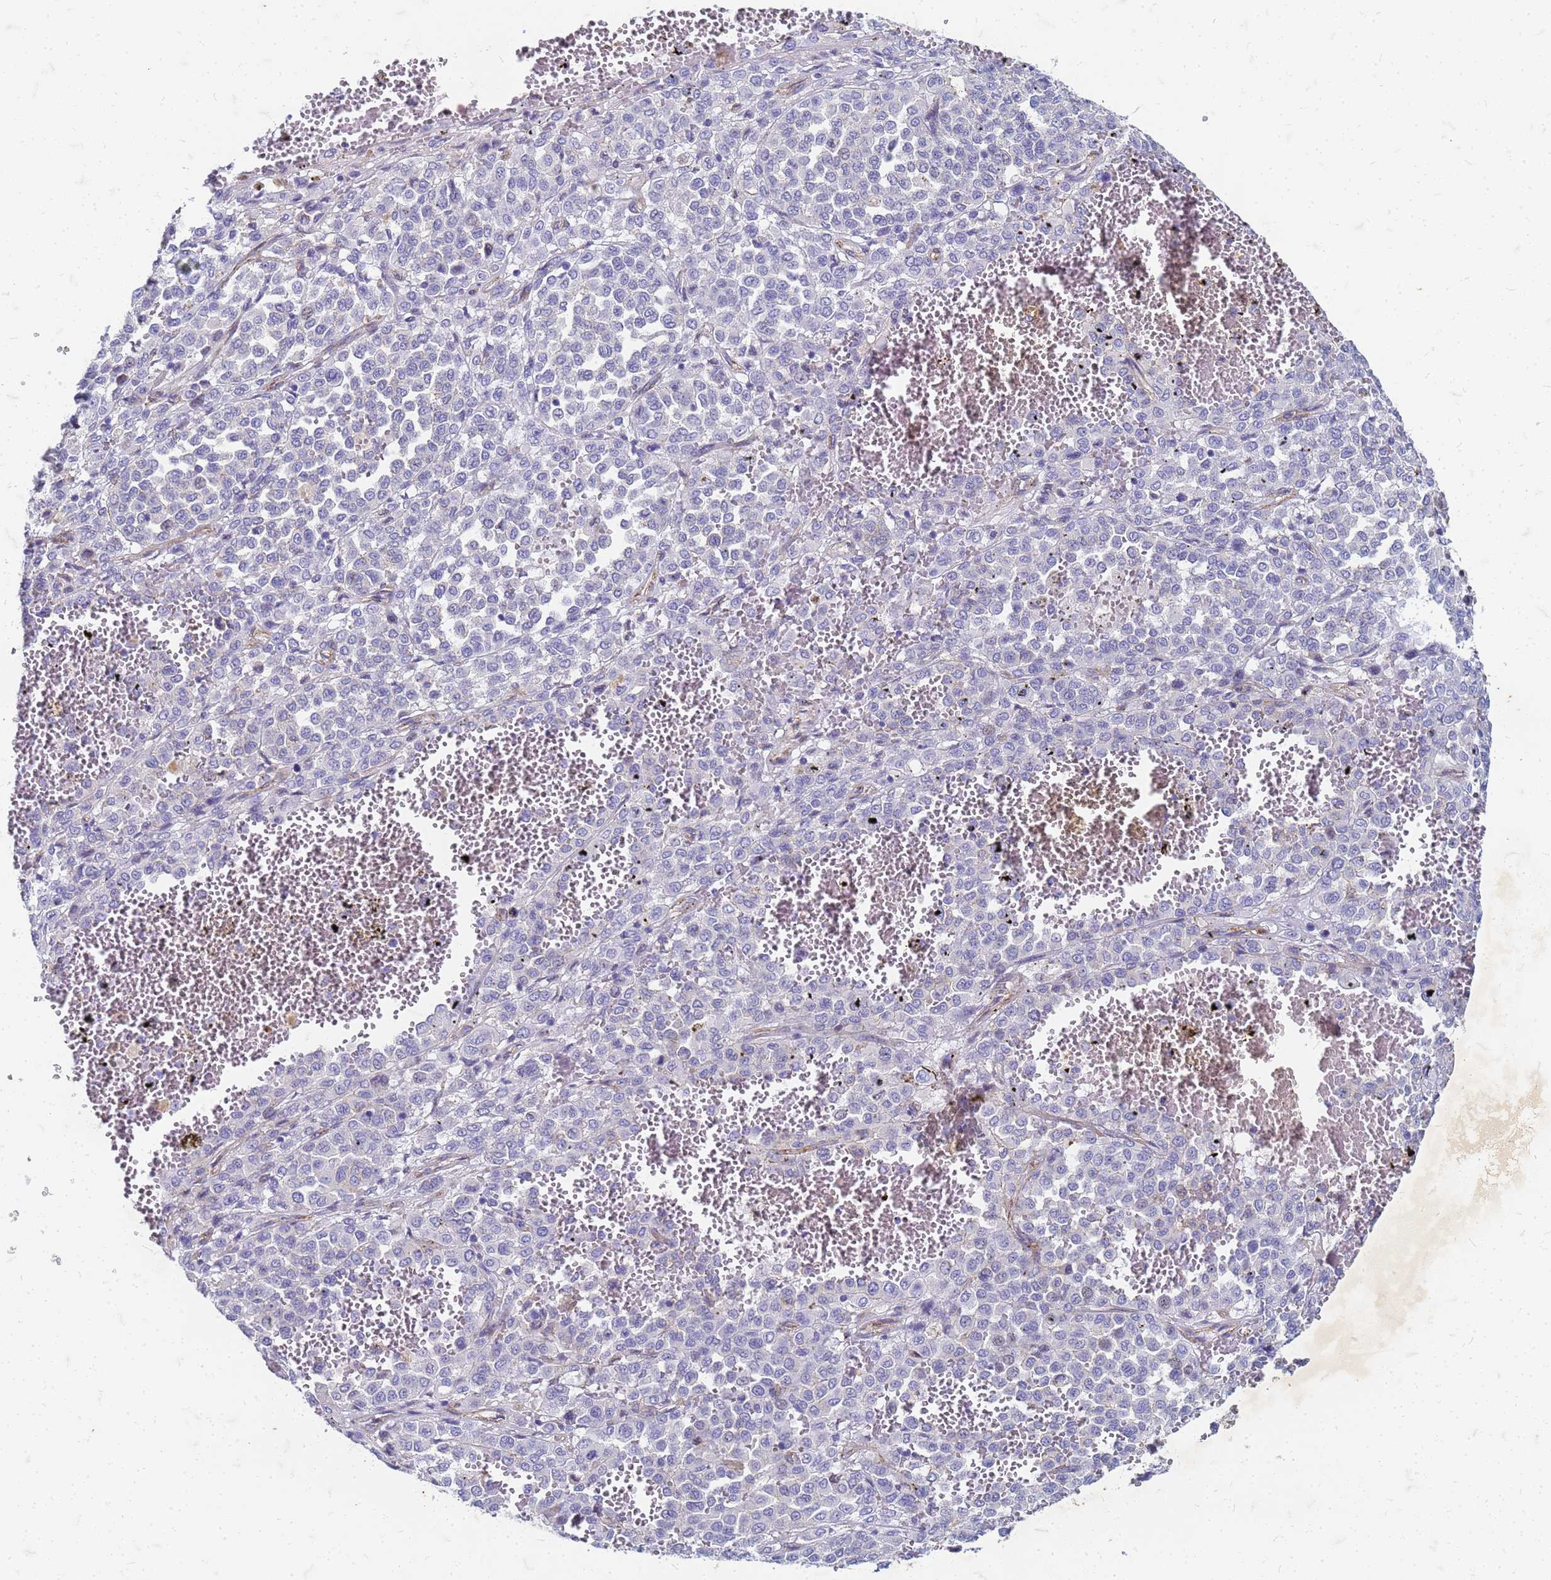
{"staining": {"intensity": "negative", "quantity": "none", "location": "none"}, "tissue": "melanoma", "cell_type": "Tumor cells", "image_type": "cancer", "snomed": [{"axis": "morphology", "description": "Malignant melanoma, Metastatic site"}, {"axis": "topography", "description": "Pancreas"}], "caption": "The IHC micrograph has no significant staining in tumor cells of malignant melanoma (metastatic site) tissue.", "gene": "TRIM64B", "patient": {"sex": "female", "age": 30}}